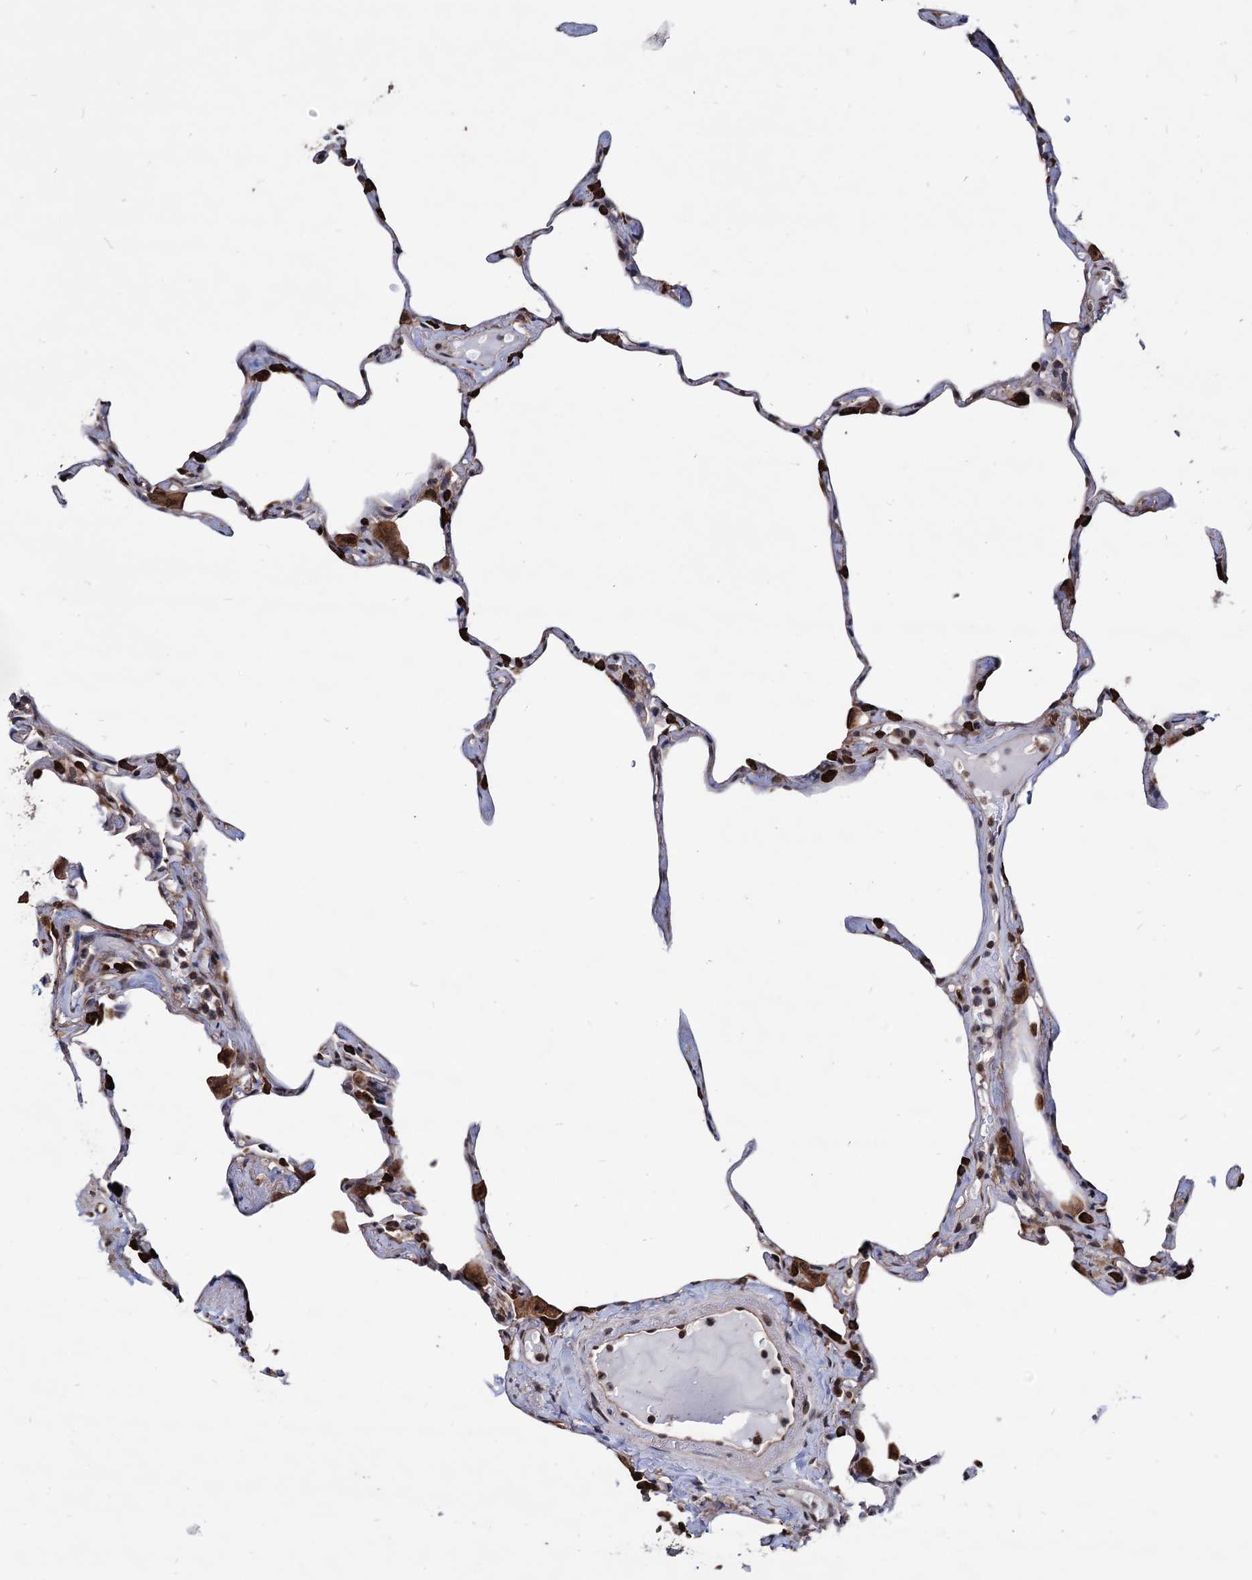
{"staining": {"intensity": "strong", "quantity": "25%-75%", "location": "cytoplasmic/membranous"}, "tissue": "lung", "cell_type": "Alveolar cells", "image_type": "normal", "snomed": [{"axis": "morphology", "description": "Normal tissue, NOS"}, {"axis": "topography", "description": "Lung"}], "caption": "Protein positivity by immunohistochemistry (IHC) shows strong cytoplasmic/membranous positivity in about 25%-75% of alveolar cells in benign lung.", "gene": "ANKRD12", "patient": {"sex": "male", "age": 65}}